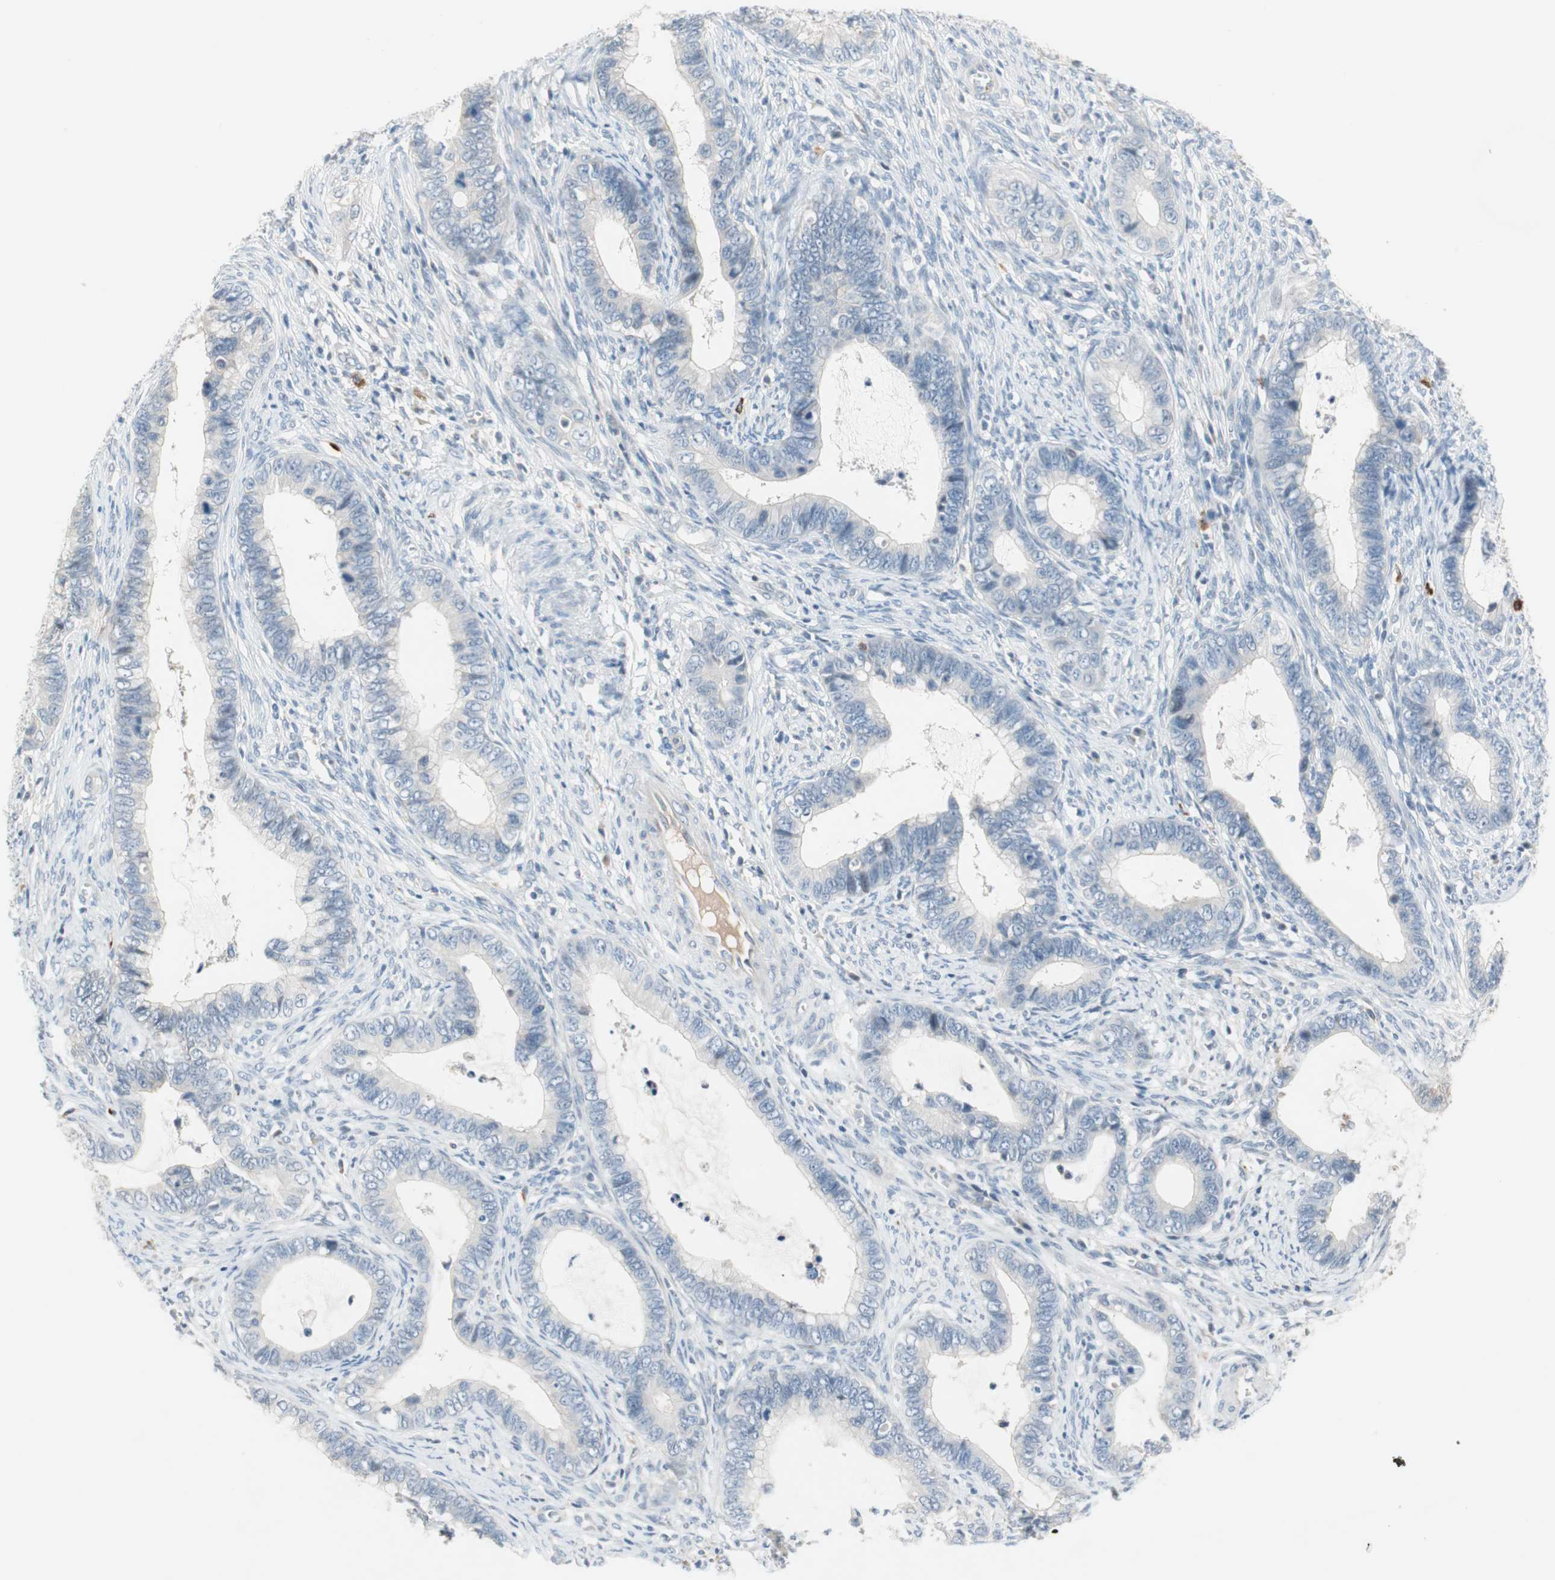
{"staining": {"intensity": "negative", "quantity": "none", "location": "none"}, "tissue": "cervical cancer", "cell_type": "Tumor cells", "image_type": "cancer", "snomed": [{"axis": "morphology", "description": "Adenocarcinoma, NOS"}, {"axis": "topography", "description": "Cervix"}], "caption": "IHC micrograph of human cervical cancer (adenocarcinoma) stained for a protein (brown), which displays no staining in tumor cells. (Immunohistochemistry, brightfield microscopy, high magnification).", "gene": "PDZK1", "patient": {"sex": "female", "age": 44}}